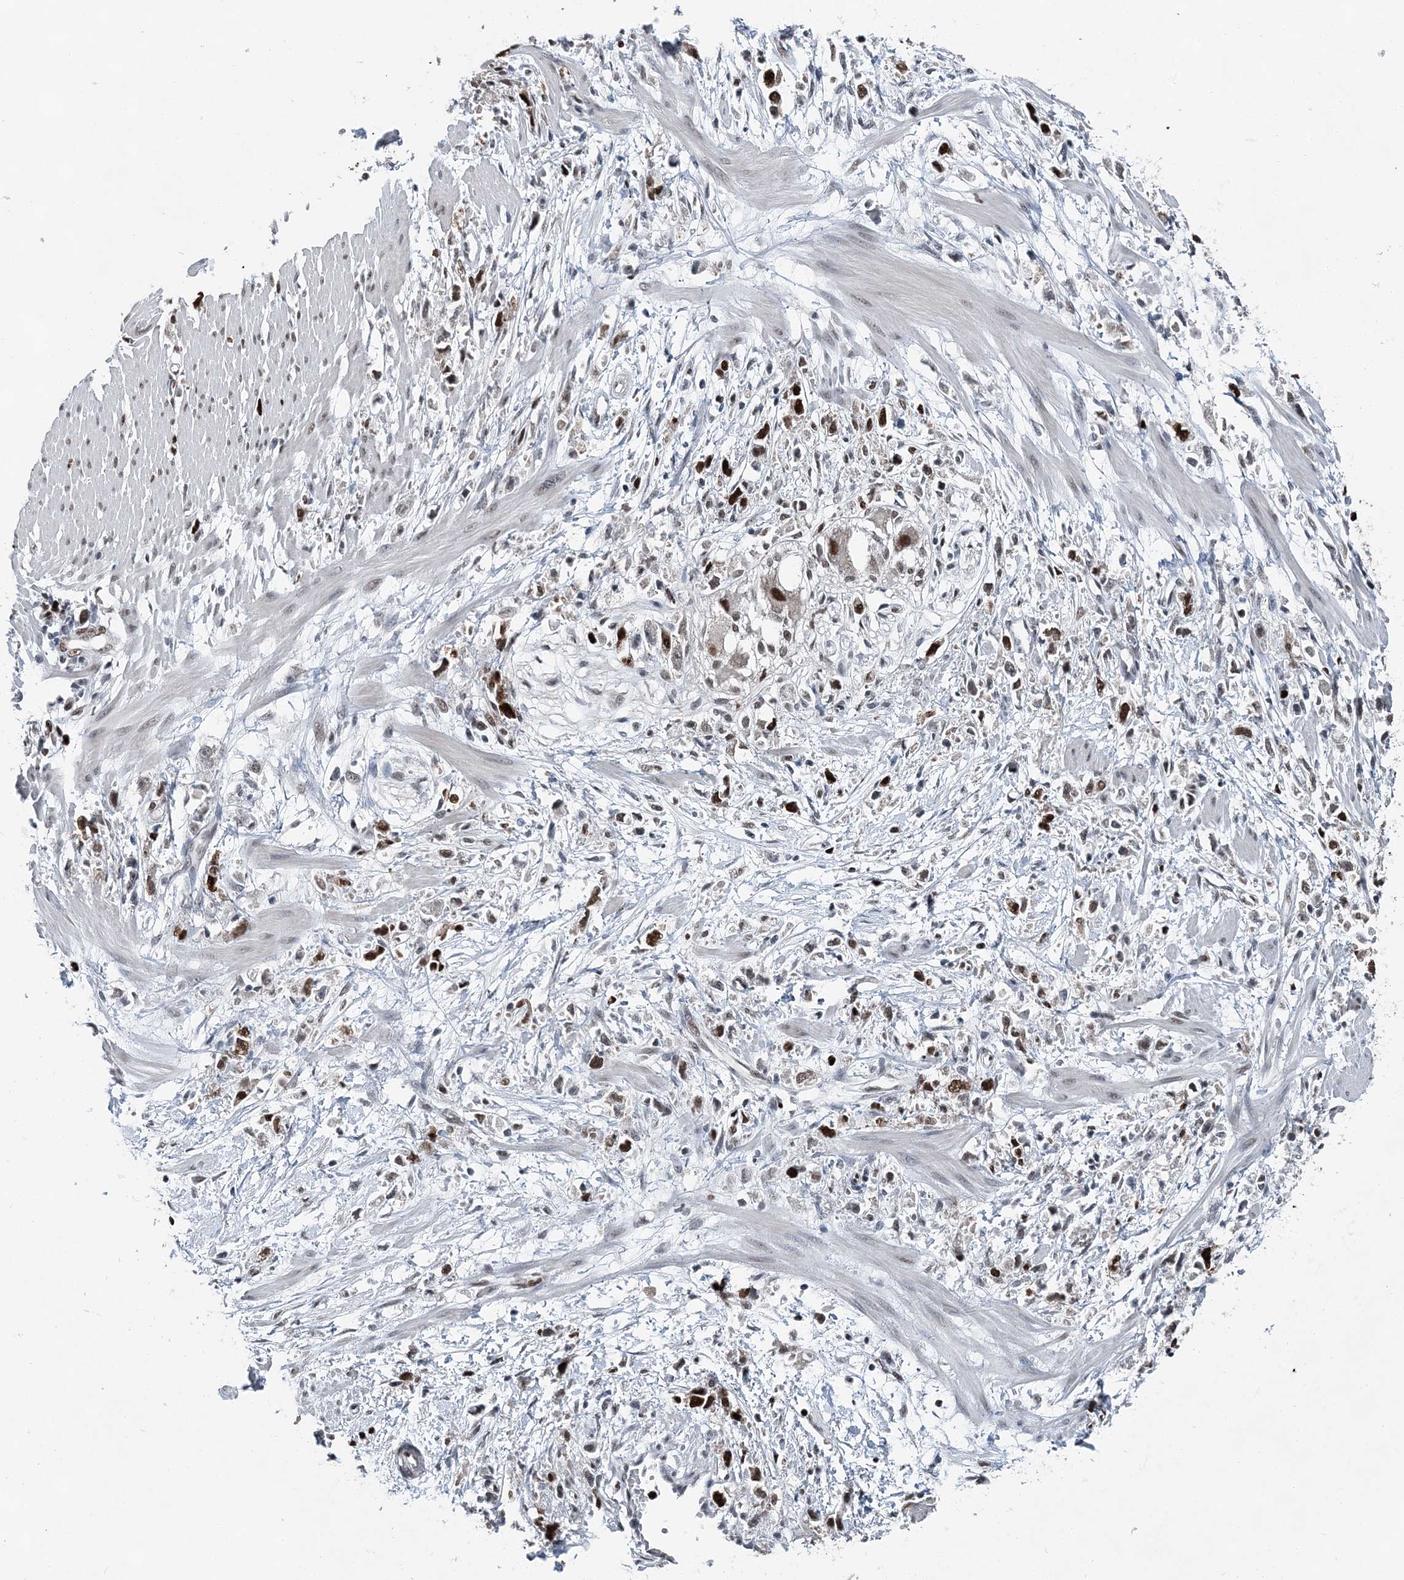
{"staining": {"intensity": "strong", "quantity": ">75%", "location": "nuclear"}, "tissue": "stomach cancer", "cell_type": "Tumor cells", "image_type": "cancer", "snomed": [{"axis": "morphology", "description": "Adenocarcinoma, NOS"}, {"axis": "topography", "description": "Stomach"}], "caption": "Stomach adenocarcinoma was stained to show a protein in brown. There is high levels of strong nuclear staining in approximately >75% of tumor cells. The staining is performed using DAB brown chromogen to label protein expression. The nuclei are counter-stained blue using hematoxylin.", "gene": "HAT1", "patient": {"sex": "female", "age": 59}}